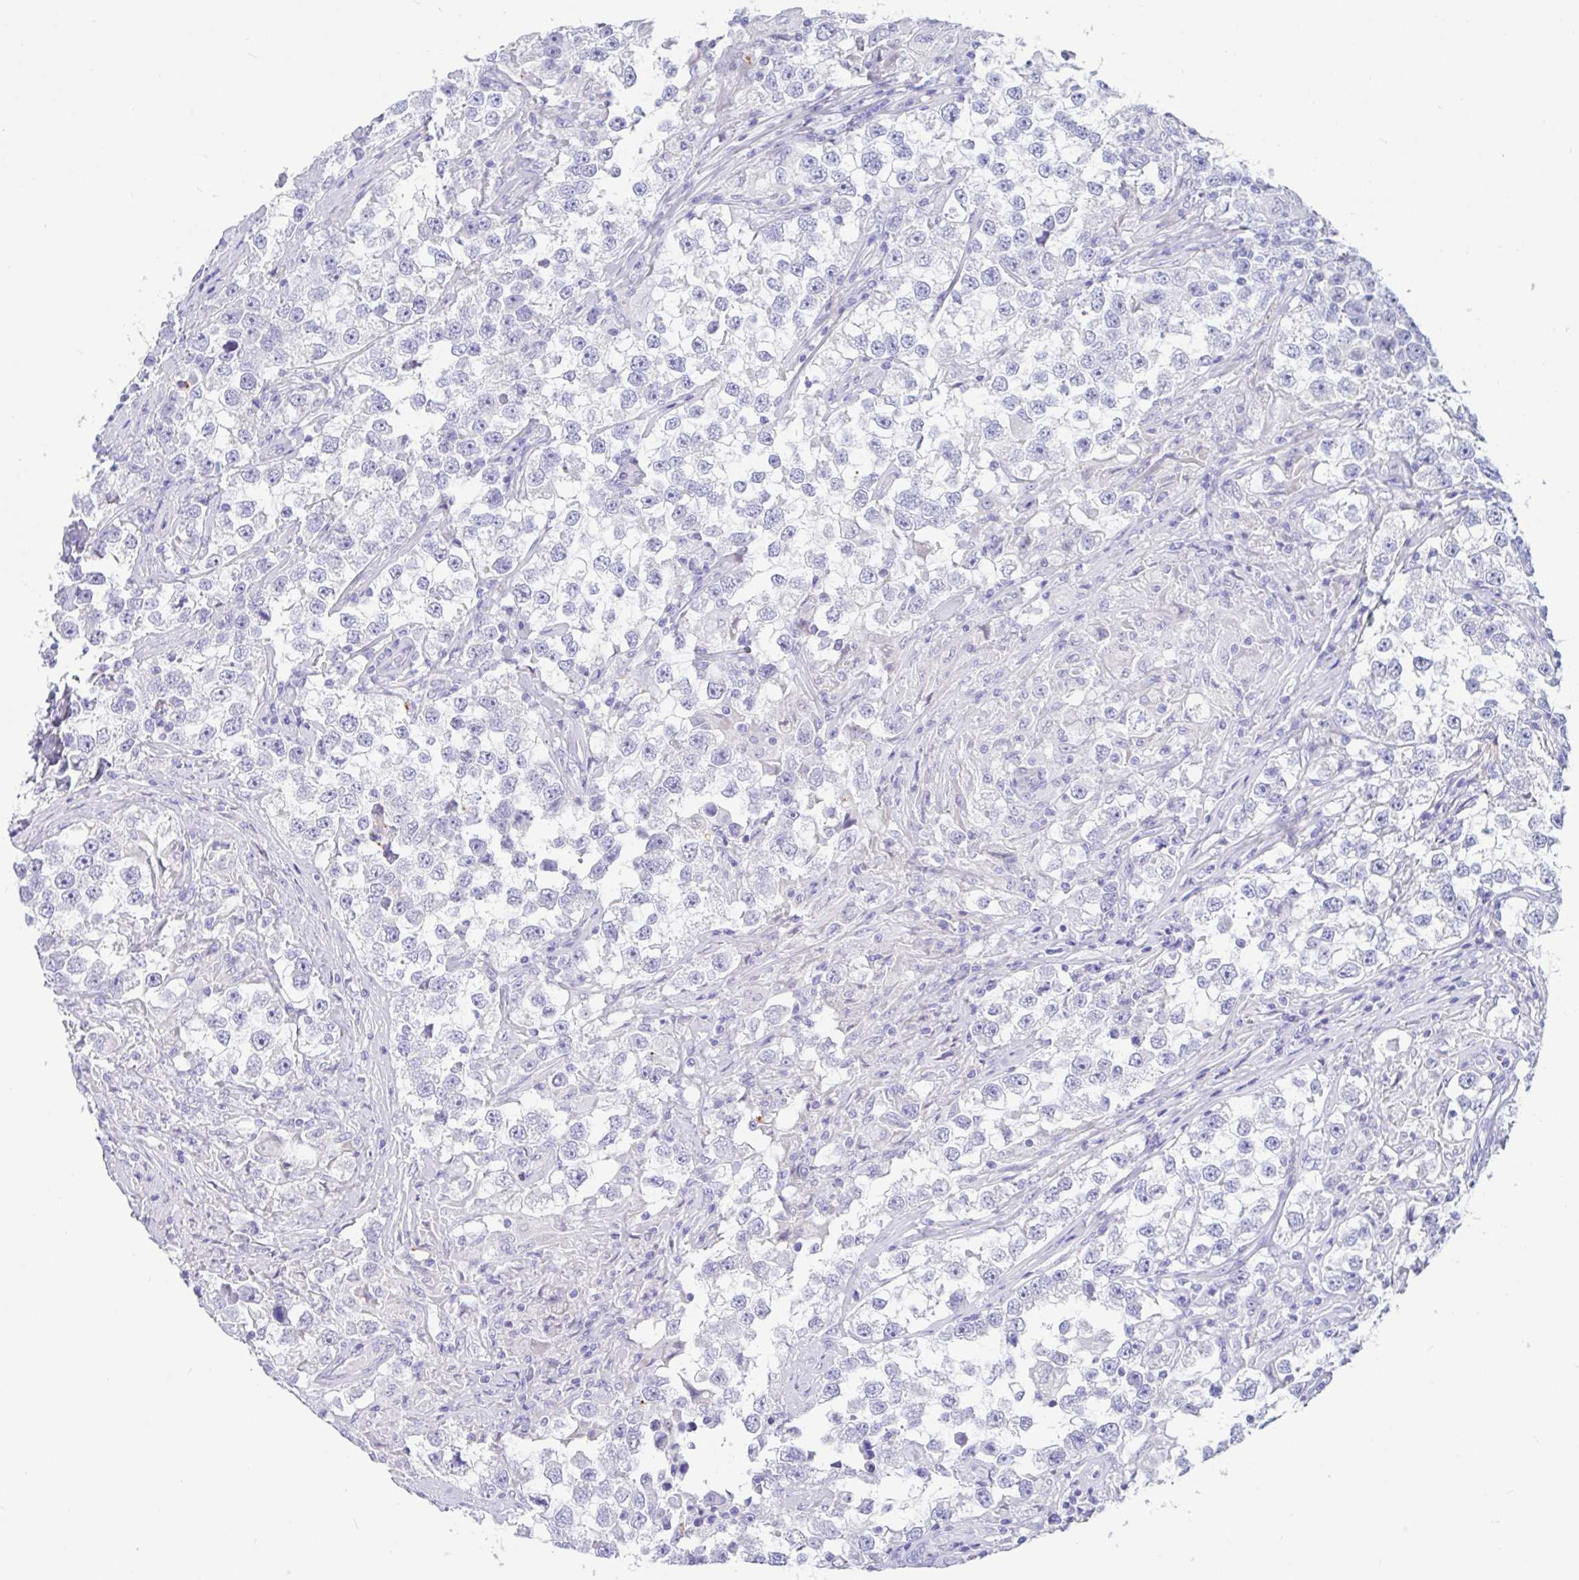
{"staining": {"intensity": "negative", "quantity": "none", "location": "none"}, "tissue": "testis cancer", "cell_type": "Tumor cells", "image_type": "cancer", "snomed": [{"axis": "morphology", "description": "Seminoma, NOS"}, {"axis": "topography", "description": "Testis"}], "caption": "Immunohistochemistry (IHC) photomicrograph of neoplastic tissue: seminoma (testis) stained with DAB displays no significant protein staining in tumor cells.", "gene": "OR6N2", "patient": {"sex": "male", "age": 46}}